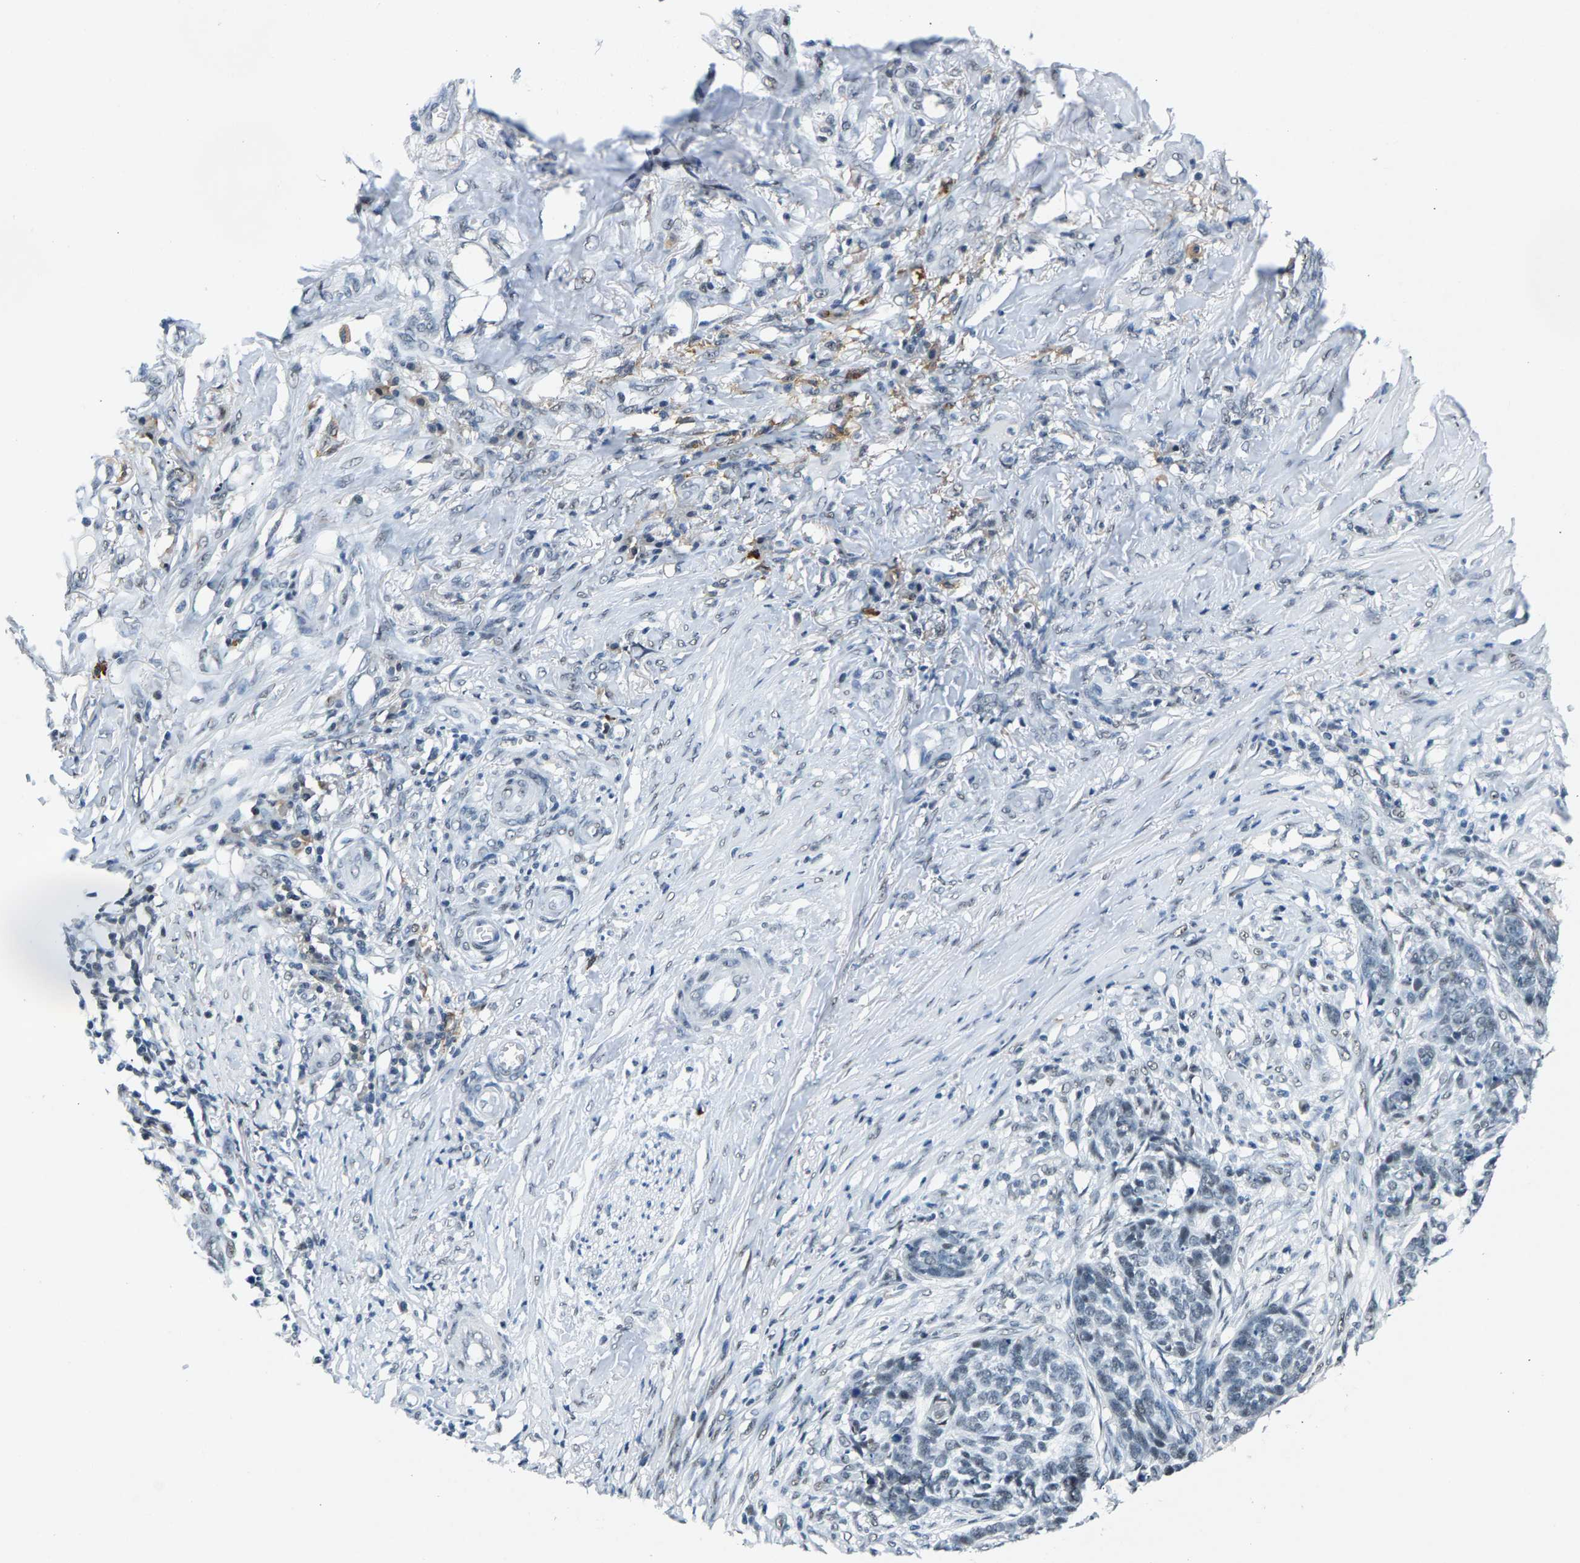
{"staining": {"intensity": "negative", "quantity": "none", "location": "none"}, "tissue": "skin cancer", "cell_type": "Tumor cells", "image_type": "cancer", "snomed": [{"axis": "morphology", "description": "Basal cell carcinoma"}, {"axis": "topography", "description": "Skin"}], "caption": "A micrograph of human basal cell carcinoma (skin) is negative for staining in tumor cells.", "gene": "ATF2", "patient": {"sex": "male", "age": 85}}